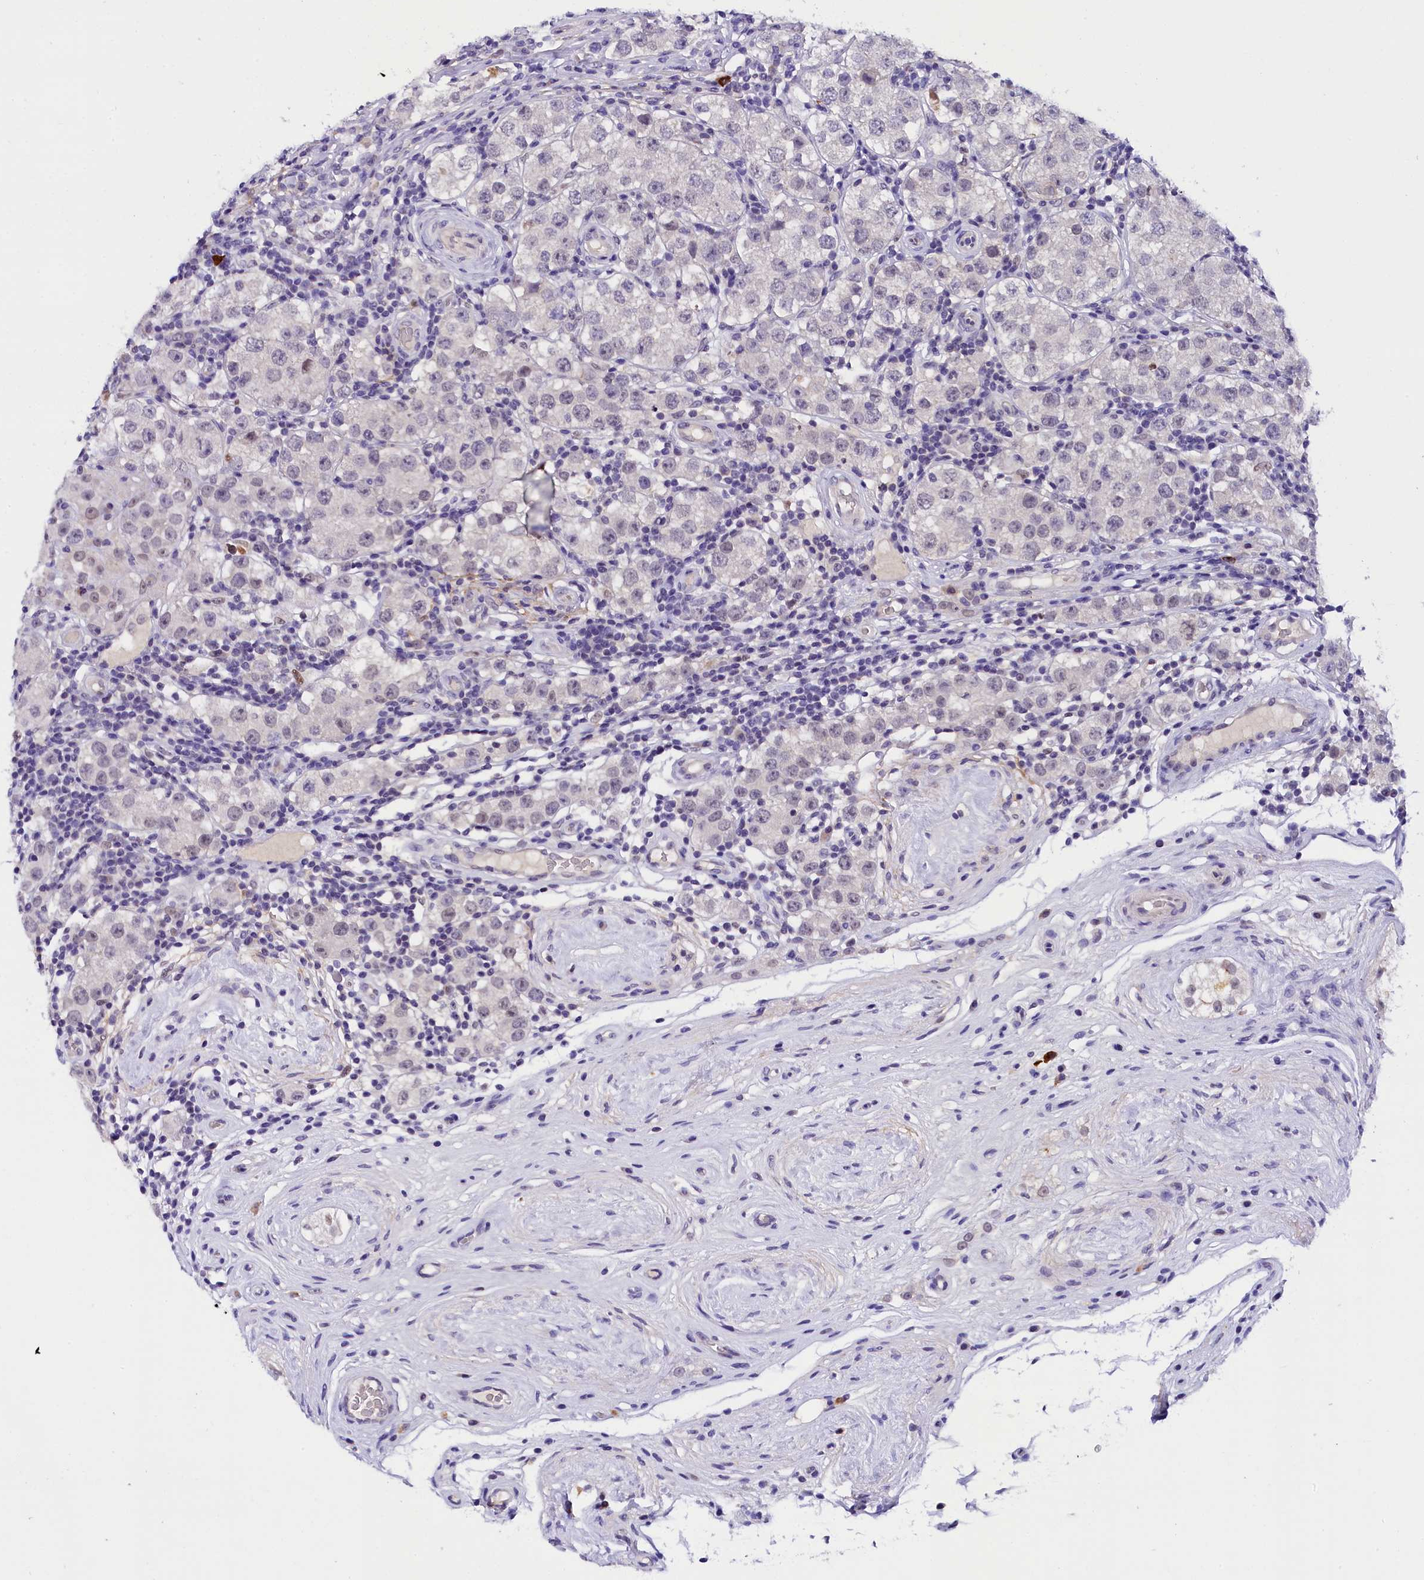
{"staining": {"intensity": "negative", "quantity": "none", "location": "none"}, "tissue": "testis cancer", "cell_type": "Tumor cells", "image_type": "cancer", "snomed": [{"axis": "morphology", "description": "Seminoma, NOS"}, {"axis": "topography", "description": "Testis"}], "caption": "Tumor cells are negative for protein expression in human testis seminoma.", "gene": "IQCN", "patient": {"sex": "male", "age": 34}}